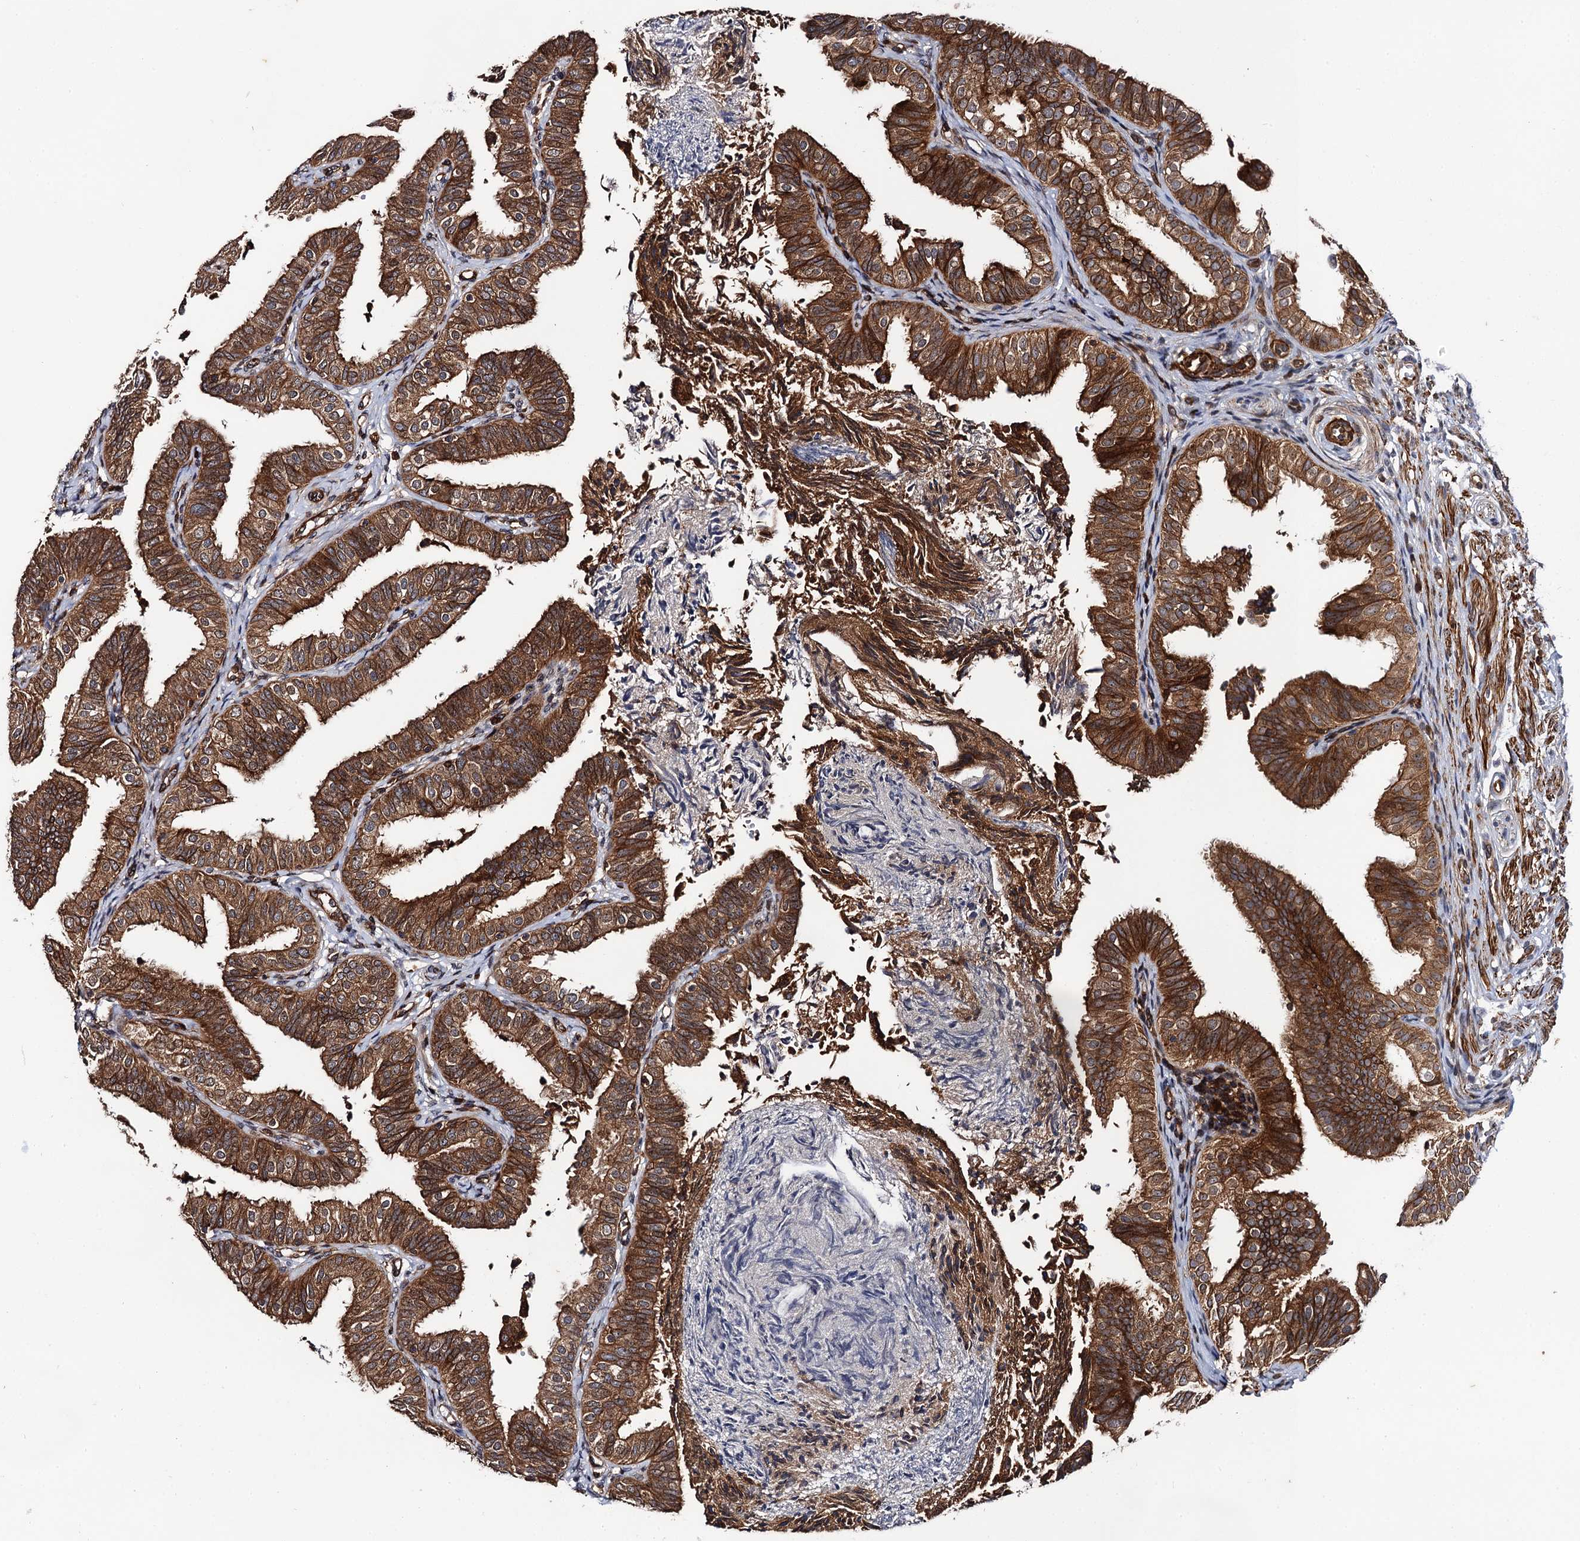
{"staining": {"intensity": "strong", "quantity": ">75%", "location": "cytoplasmic/membranous"}, "tissue": "fallopian tube", "cell_type": "Glandular cells", "image_type": "normal", "snomed": [{"axis": "morphology", "description": "Normal tissue, NOS"}, {"axis": "topography", "description": "Fallopian tube"}], "caption": "Immunohistochemical staining of normal human fallopian tube shows >75% levels of strong cytoplasmic/membranous protein positivity in about >75% of glandular cells.", "gene": "BORA", "patient": {"sex": "female", "age": 35}}